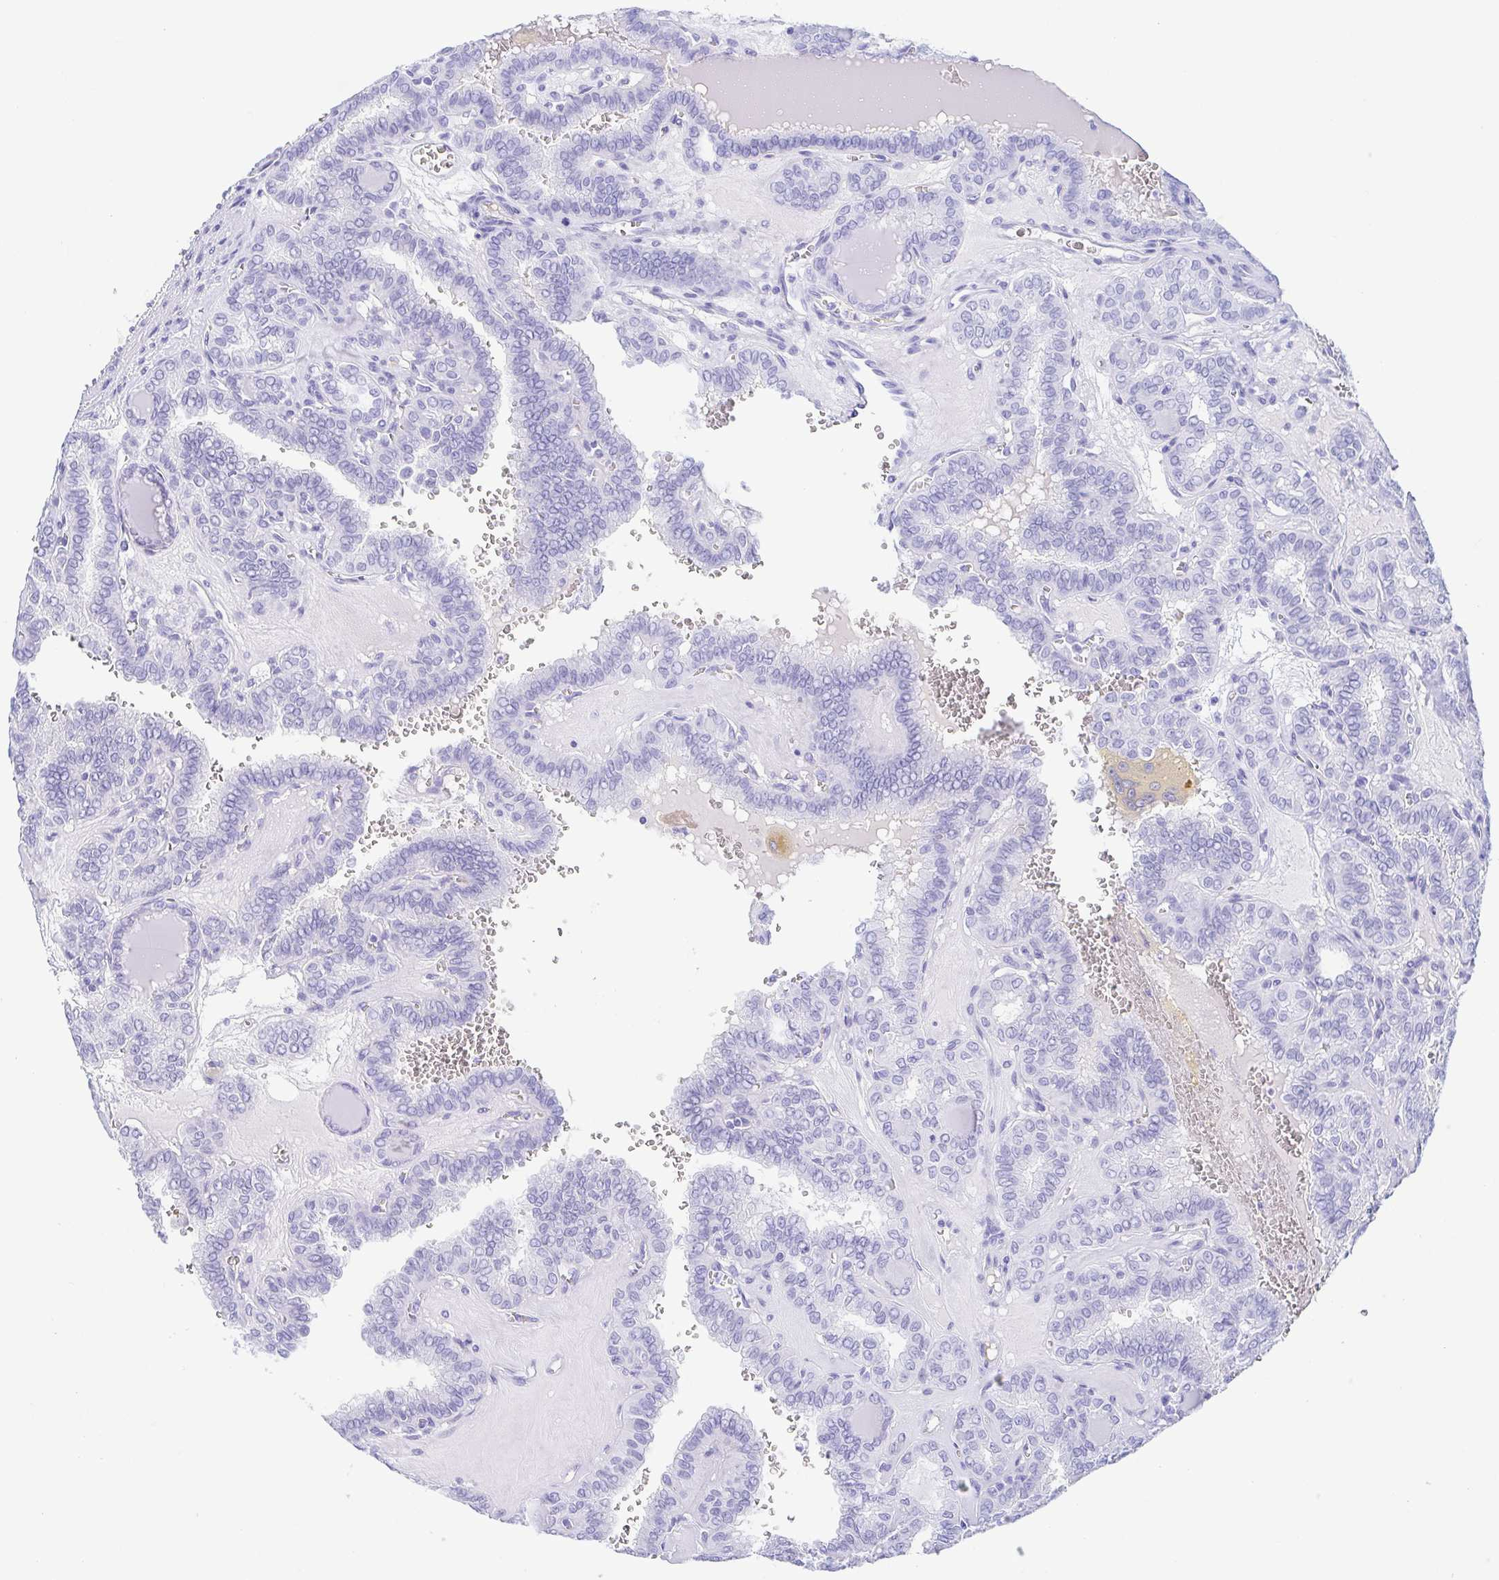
{"staining": {"intensity": "negative", "quantity": "none", "location": "none"}, "tissue": "thyroid cancer", "cell_type": "Tumor cells", "image_type": "cancer", "snomed": [{"axis": "morphology", "description": "Papillary adenocarcinoma, NOS"}, {"axis": "topography", "description": "Thyroid gland"}], "caption": "Immunohistochemical staining of thyroid cancer (papillary adenocarcinoma) exhibits no significant expression in tumor cells.", "gene": "GKN1", "patient": {"sex": "female", "age": 41}}